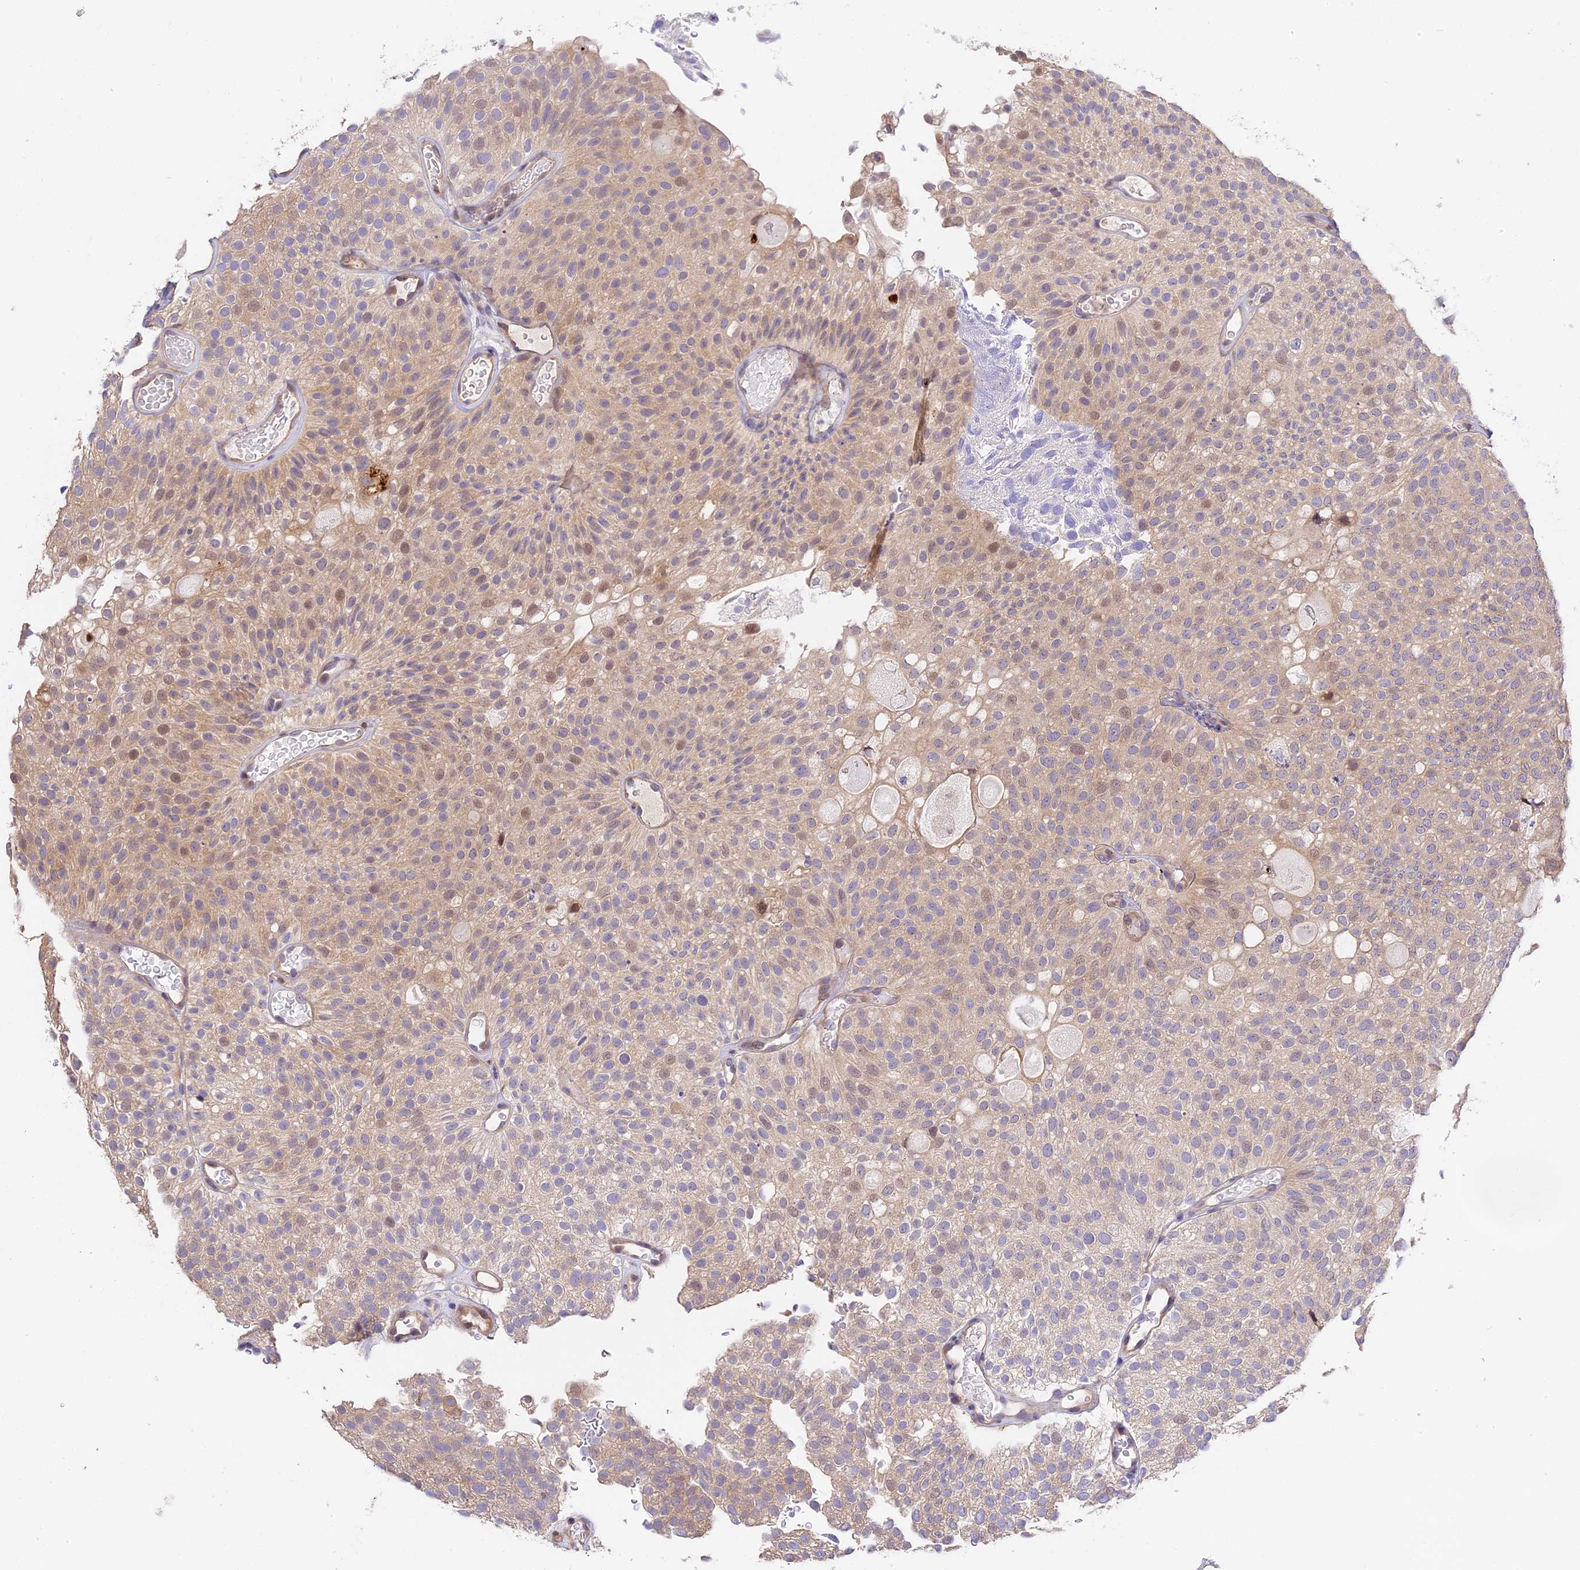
{"staining": {"intensity": "weak", "quantity": "25%-75%", "location": "cytoplasmic/membranous,nuclear"}, "tissue": "urothelial cancer", "cell_type": "Tumor cells", "image_type": "cancer", "snomed": [{"axis": "morphology", "description": "Urothelial carcinoma, Low grade"}, {"axis": "topography", "description": "Urinary bladder"}], "caption": "A brown stain shows weak cytoplasmic/membranous and nuclear positivity of a protein in urothelial carcinoma (low-grade) tumor cells.", "gene": "BSCL2", "patient": {"sex": "male", "age": 78}}